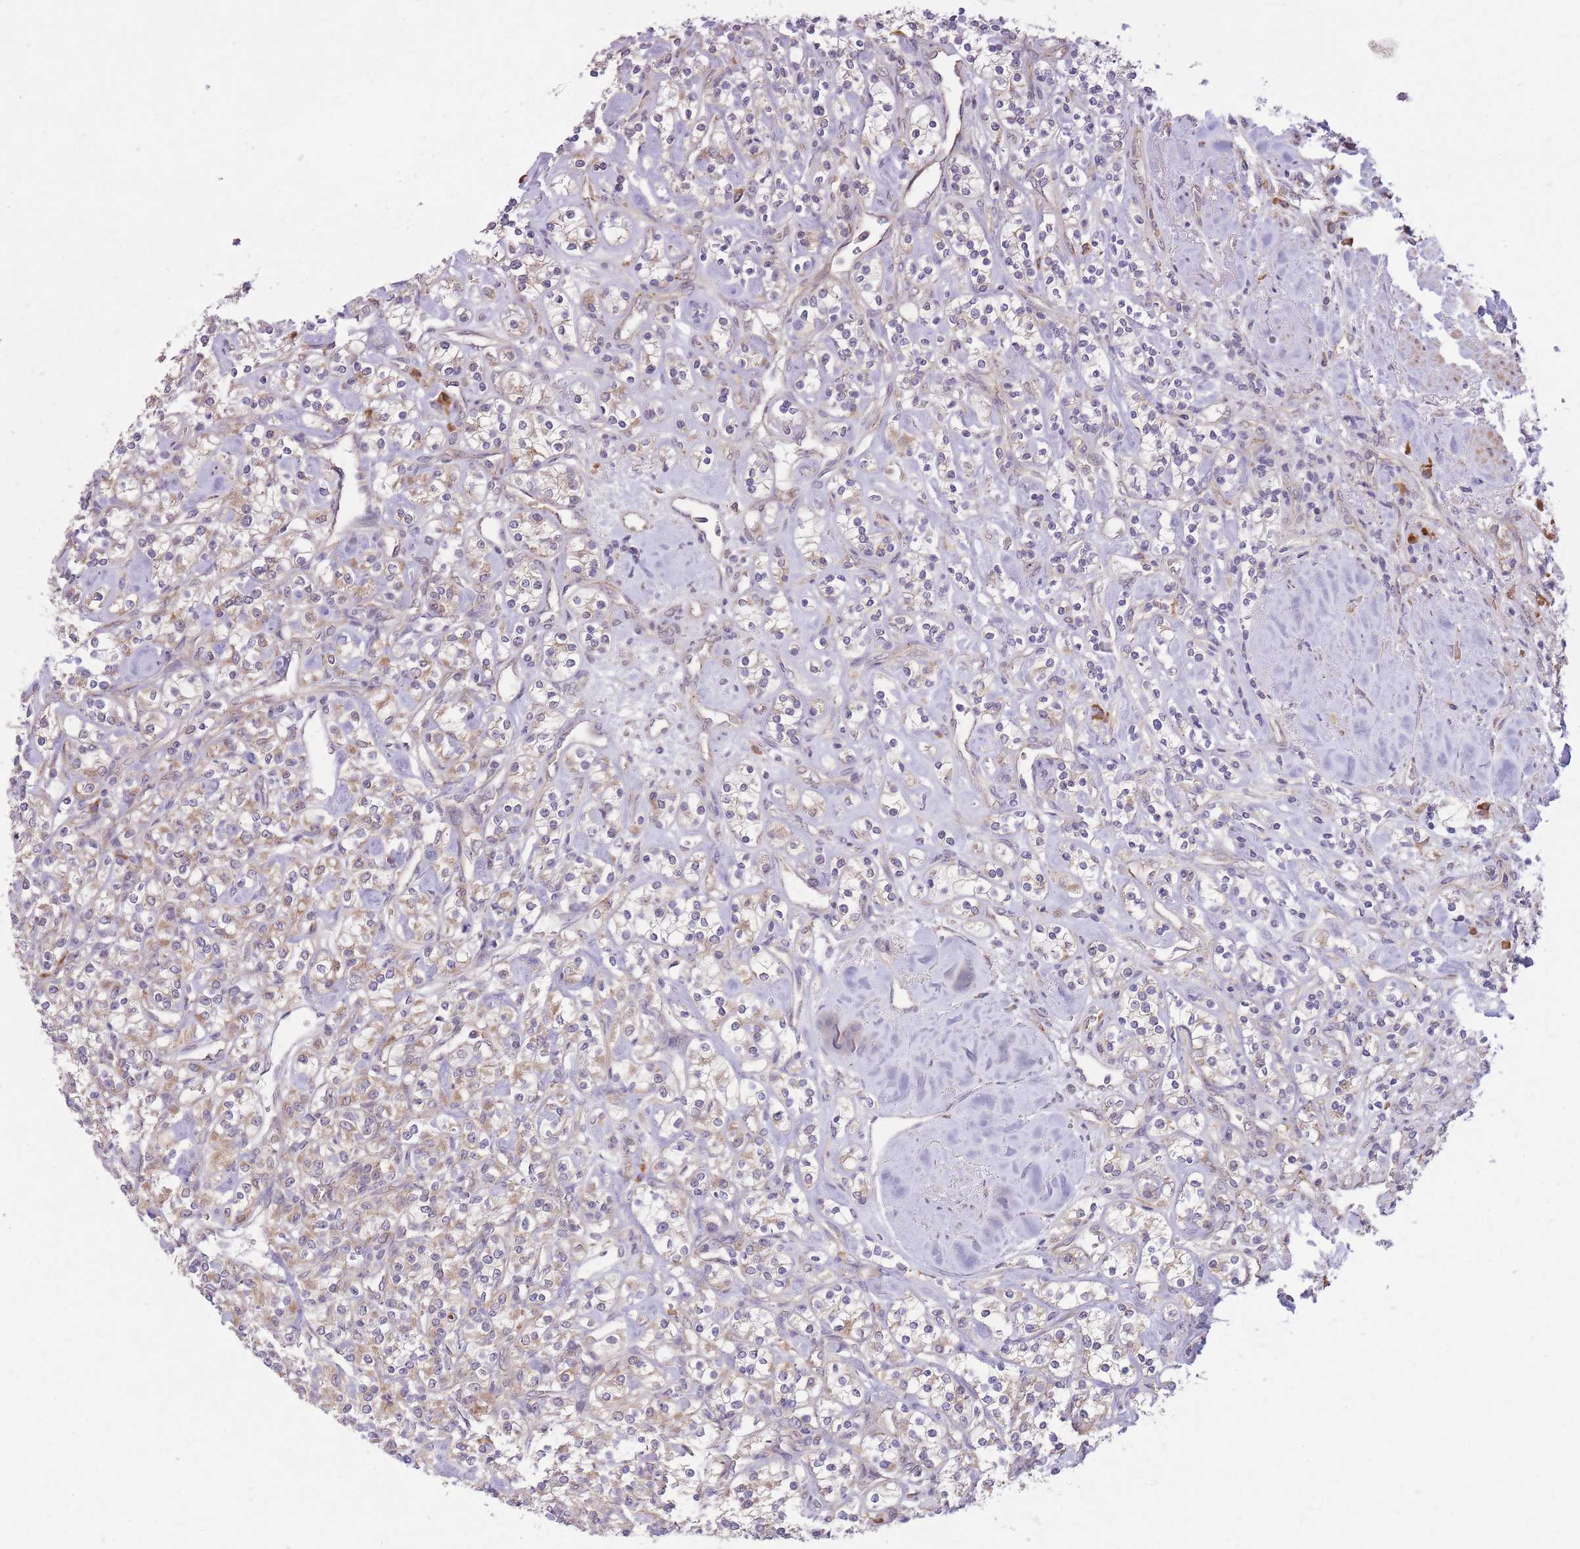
{"staining": {"intensity": "weak", "quantity": "25%-75%", "location": "cytoplasmic/membranous"}, "tissue": "renal cancer", "cell_type": "Tumor cells", "image_type": "cancer", "snomed": [{"axis": "morphology", "description": "Adenocarcinoma, NOS"}, {"axis": "topography", "description": "Kidney"}], "caption": "Renal cancer (adenocarcinoma) was stained to show a protein in brown. There is low levels of weak cytoplasmic/membranous positivity in approximately 25%-75% of tumor cells.", "gene": "POLR3F", "patient": {"sex": "male", "age": 77}}